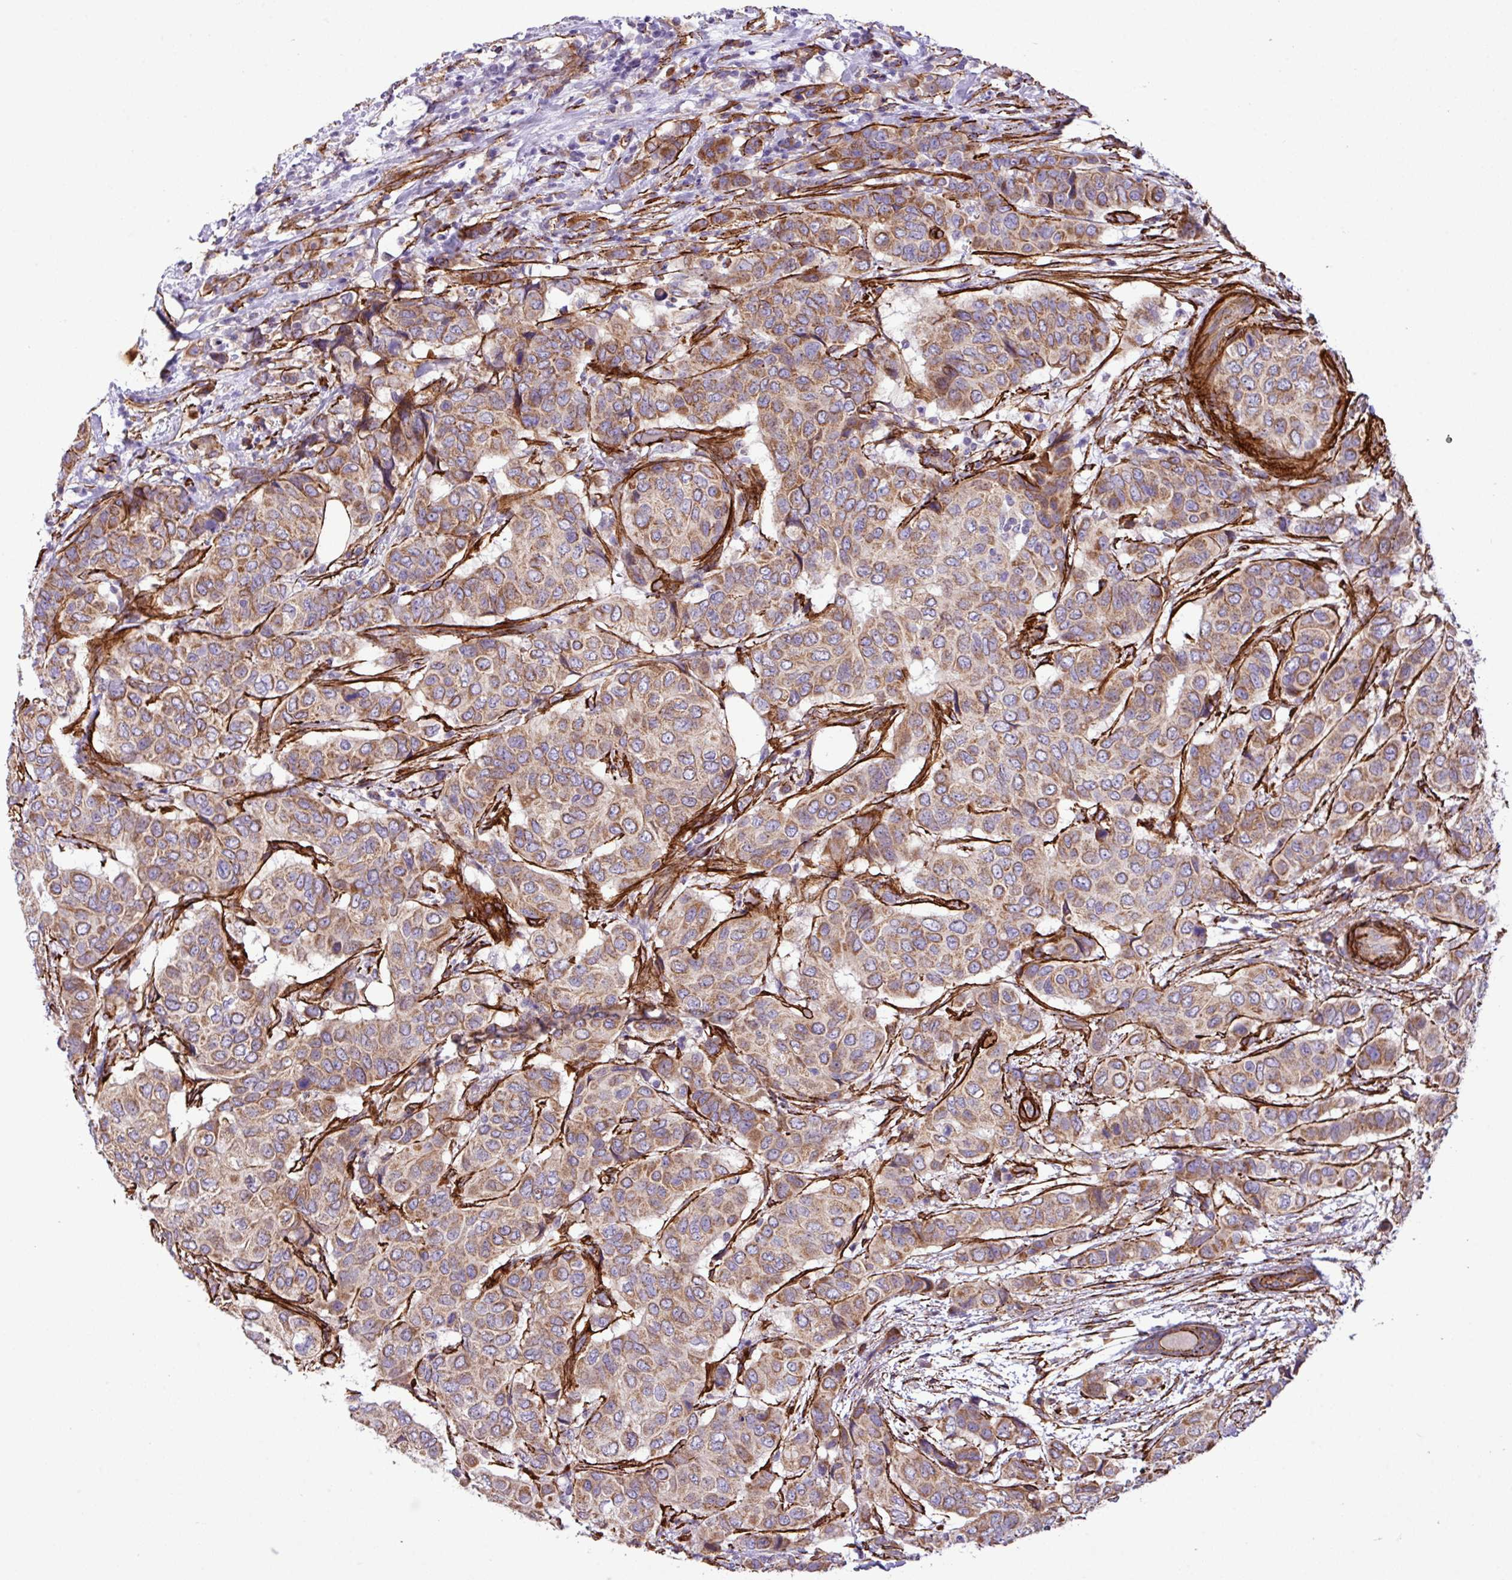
{"staining": {"intensity": "moderate", "quantity": ">75%", "location": "cytoplasmic/membranous"}, "tissue": "breast cancer", "cell_type": "Tumor cells", "image_type": "cancer", "snomed": [{"axis": "morphology", "description": "Lobular carcinoma"}, {"axis": "topography", "description": "Breast"}], "caption": "Immunohistochemistry (IHC) image of breast cancer (lobular carcinoma) stained for a protein (brown), which reveals medium levels of moderate cytoplasmic/membranous staining in approximately >75% of tumor cells.", "gene": "FAM47E", "patient": {"sex": "female", "age": 51}}